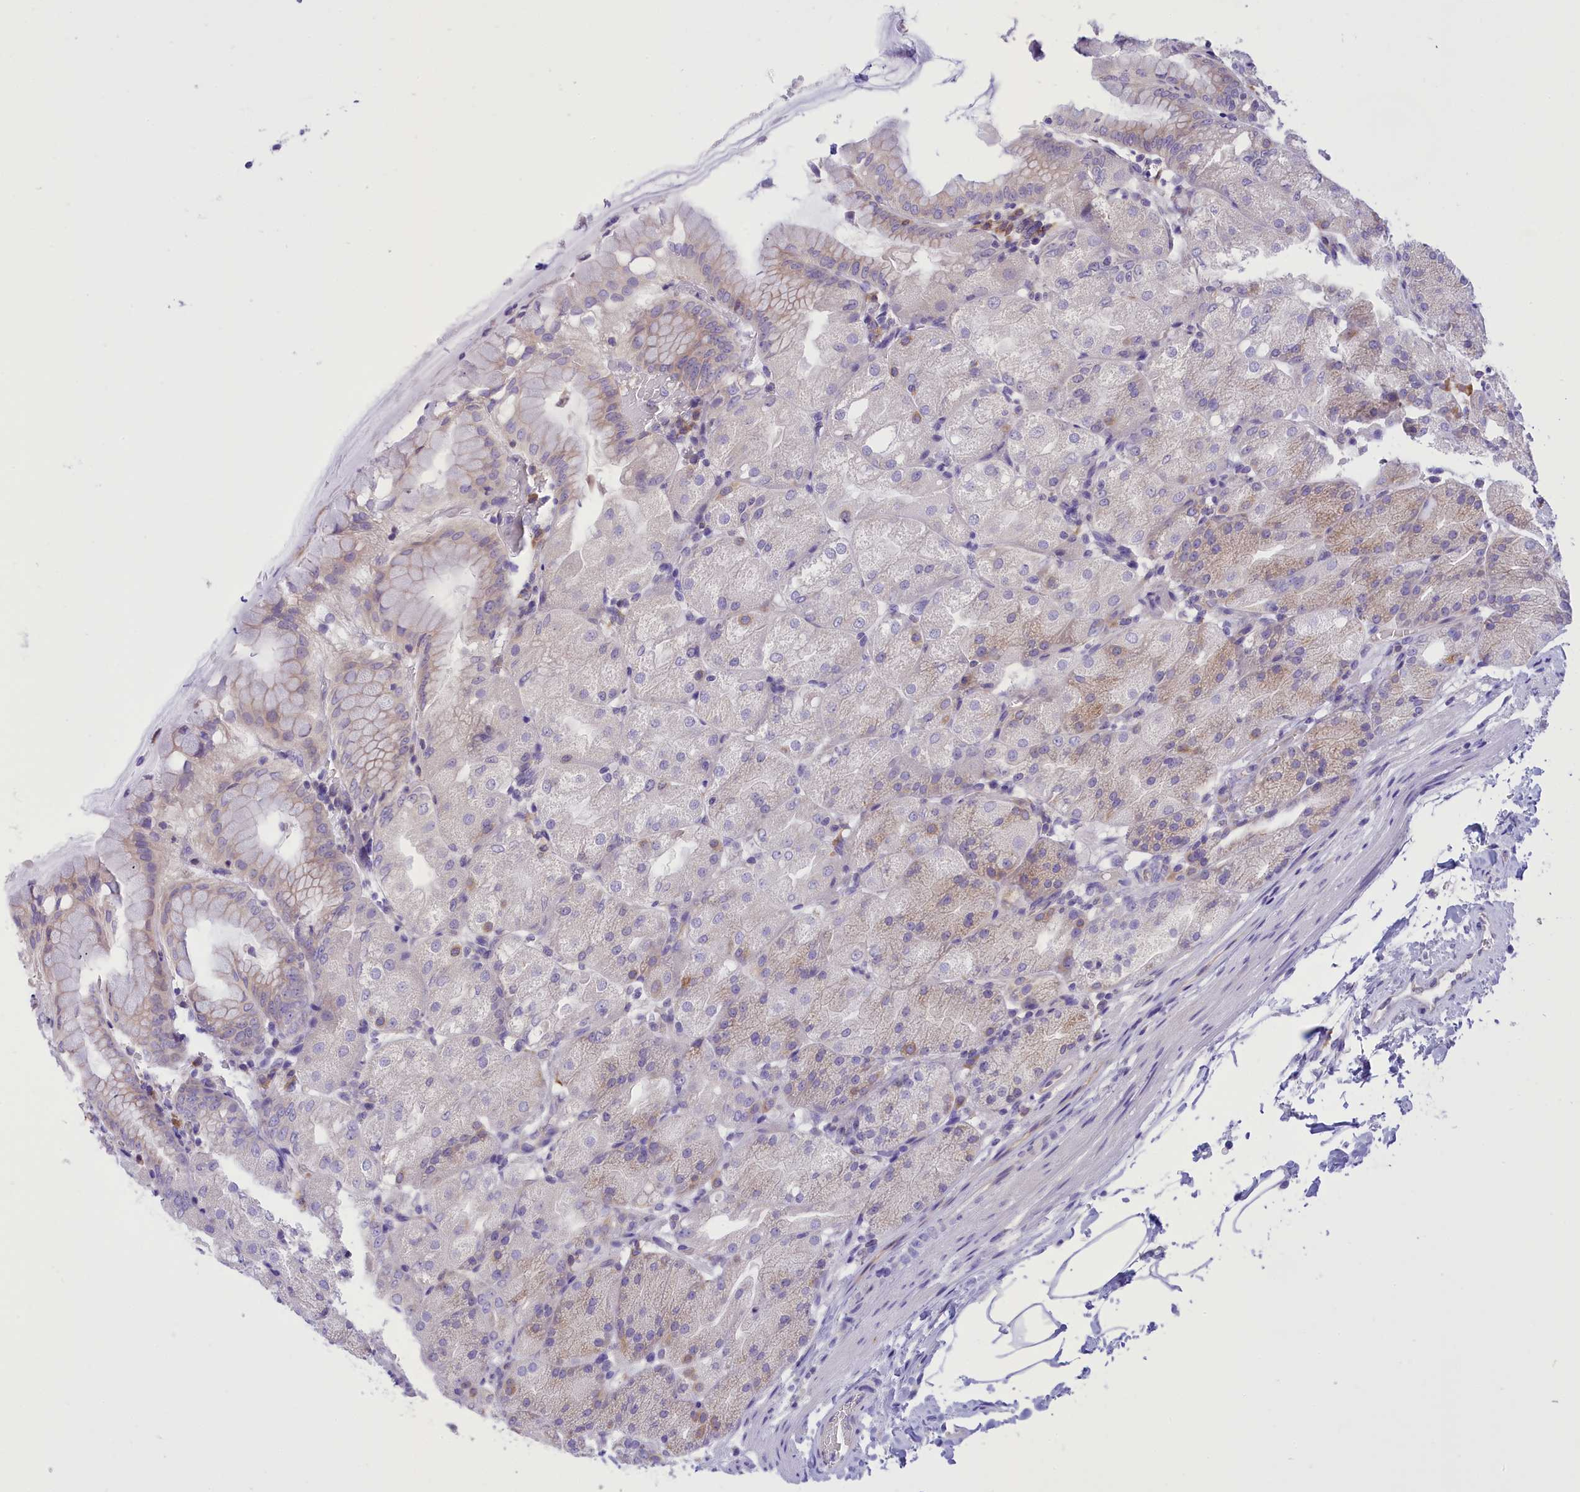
{"staining": {"intensity": "weak", "quantity": "<25%", "location": "cytoplasmic/membranous"}, "tissue": "stomach", "cell_type": "Glandular cells", "image_type": "normal", "snomed": [{"axis": "morphology", "description": "Normal tissue, NOS"}, {"axis": "topography", "description": "Stomach, upper"}, {"axis": "topography", "description": "Stomach, lower"}], "caption": "This is an immunohistochemistry (IHC) micrograph of benign human stomach. There is no positivity in glandular cells.", "gene": "DCAF16", "patient": {"sex": "male", "age": 62}}